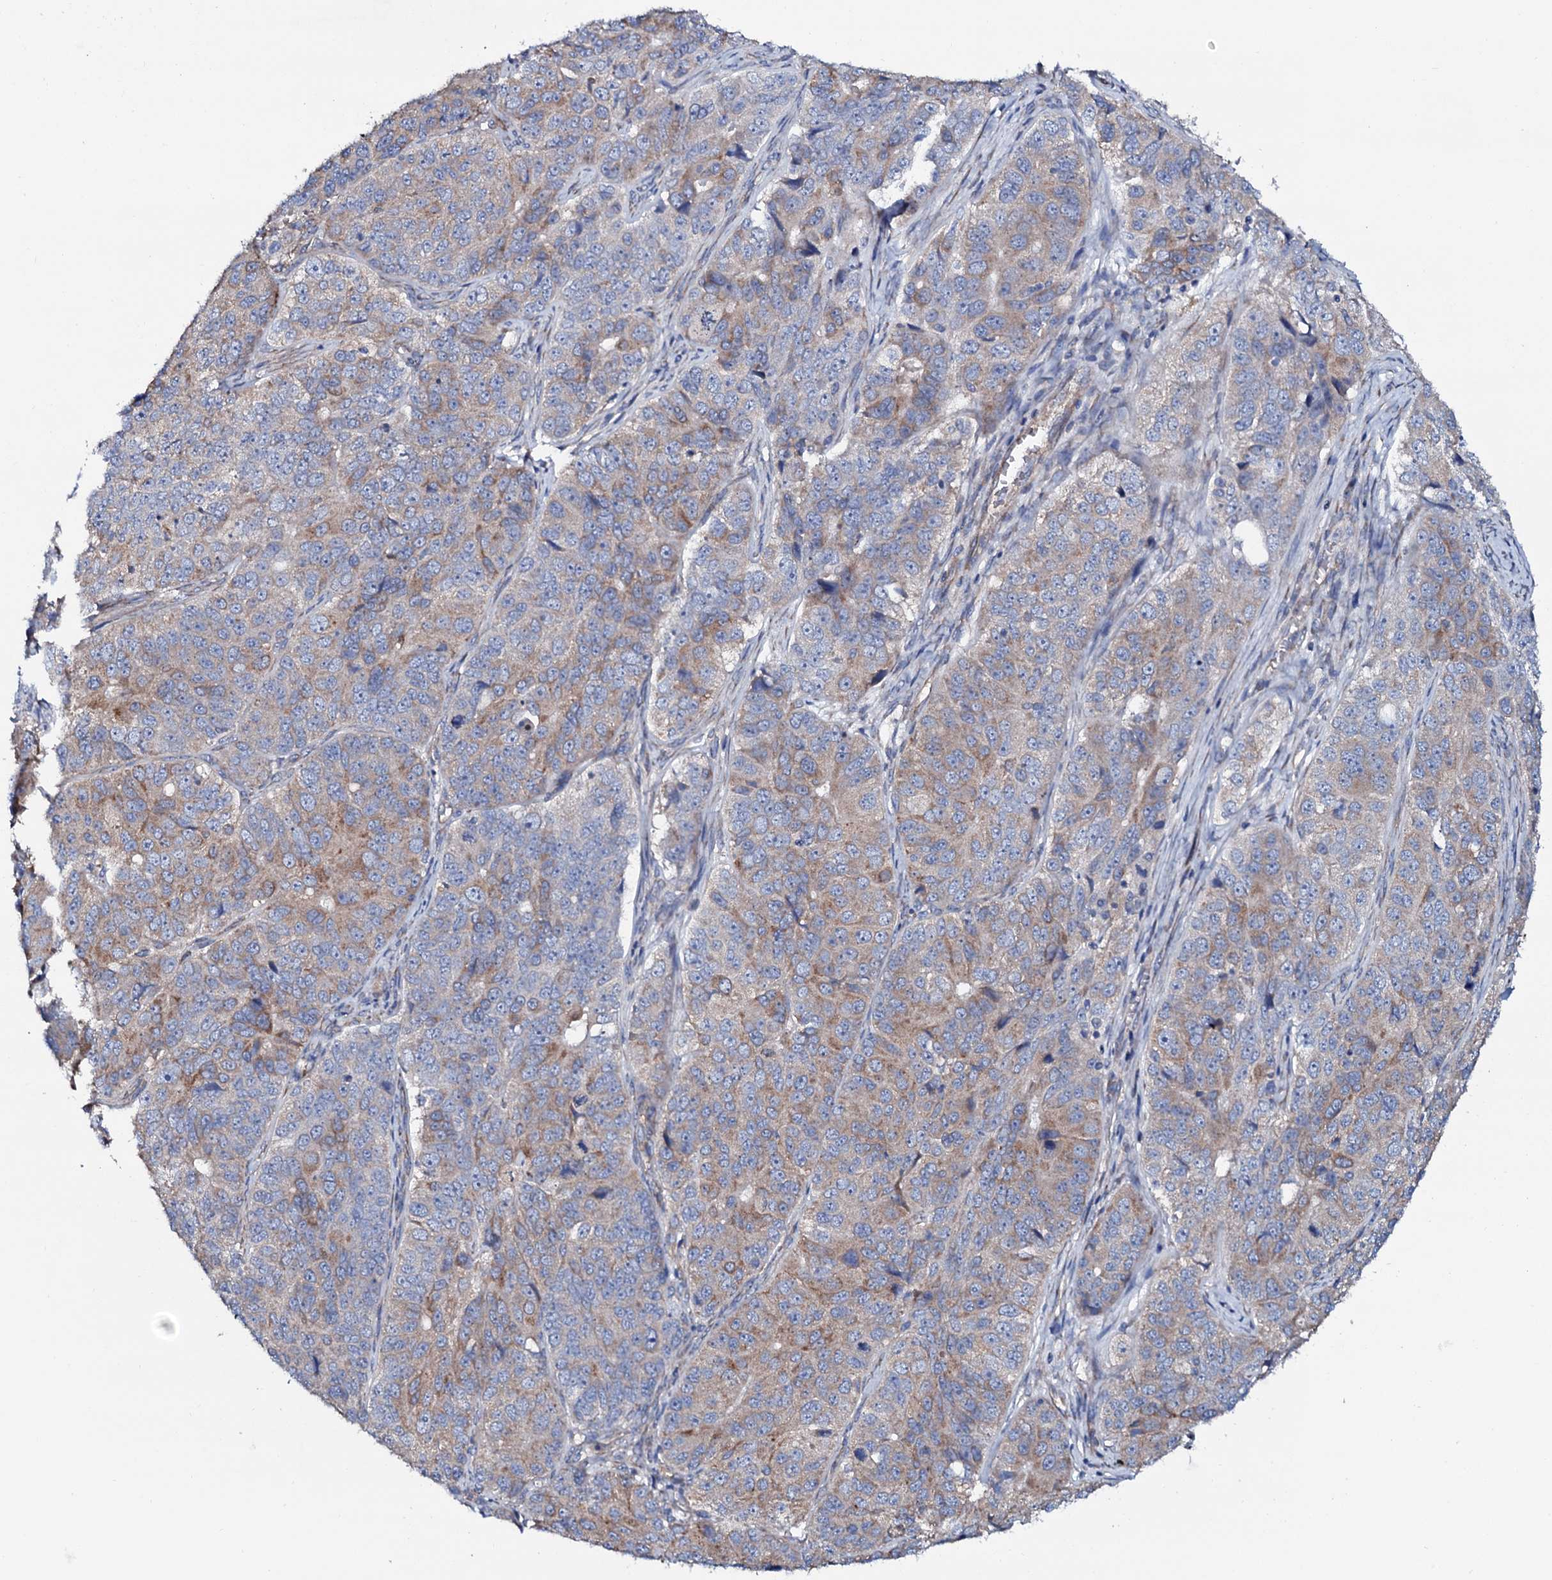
{"staining": {"intensity": "moderate", "quantity": "25%-75%", "location": "cytoplasmic/membranous"}, "tissue": "ovarian cancer", "cell_type": "Tumor cells", "image_type": "cancer", "snomed": [{"axis": "morphology", "description": "Carcinoma, endometroid"}, {"axis": "topography", "description": "Ovary"}], "caption": "Immunohistochemistry histopathology image of human ovarian endometroid carcinoma stained for a protein (brown), which shows medium levels of moderate cytoplasmic/membranous positivity in approximately 25%-75% of tumor cells.", "gene": "STARD13", "patient": {"sex": "female", "age": 51}}